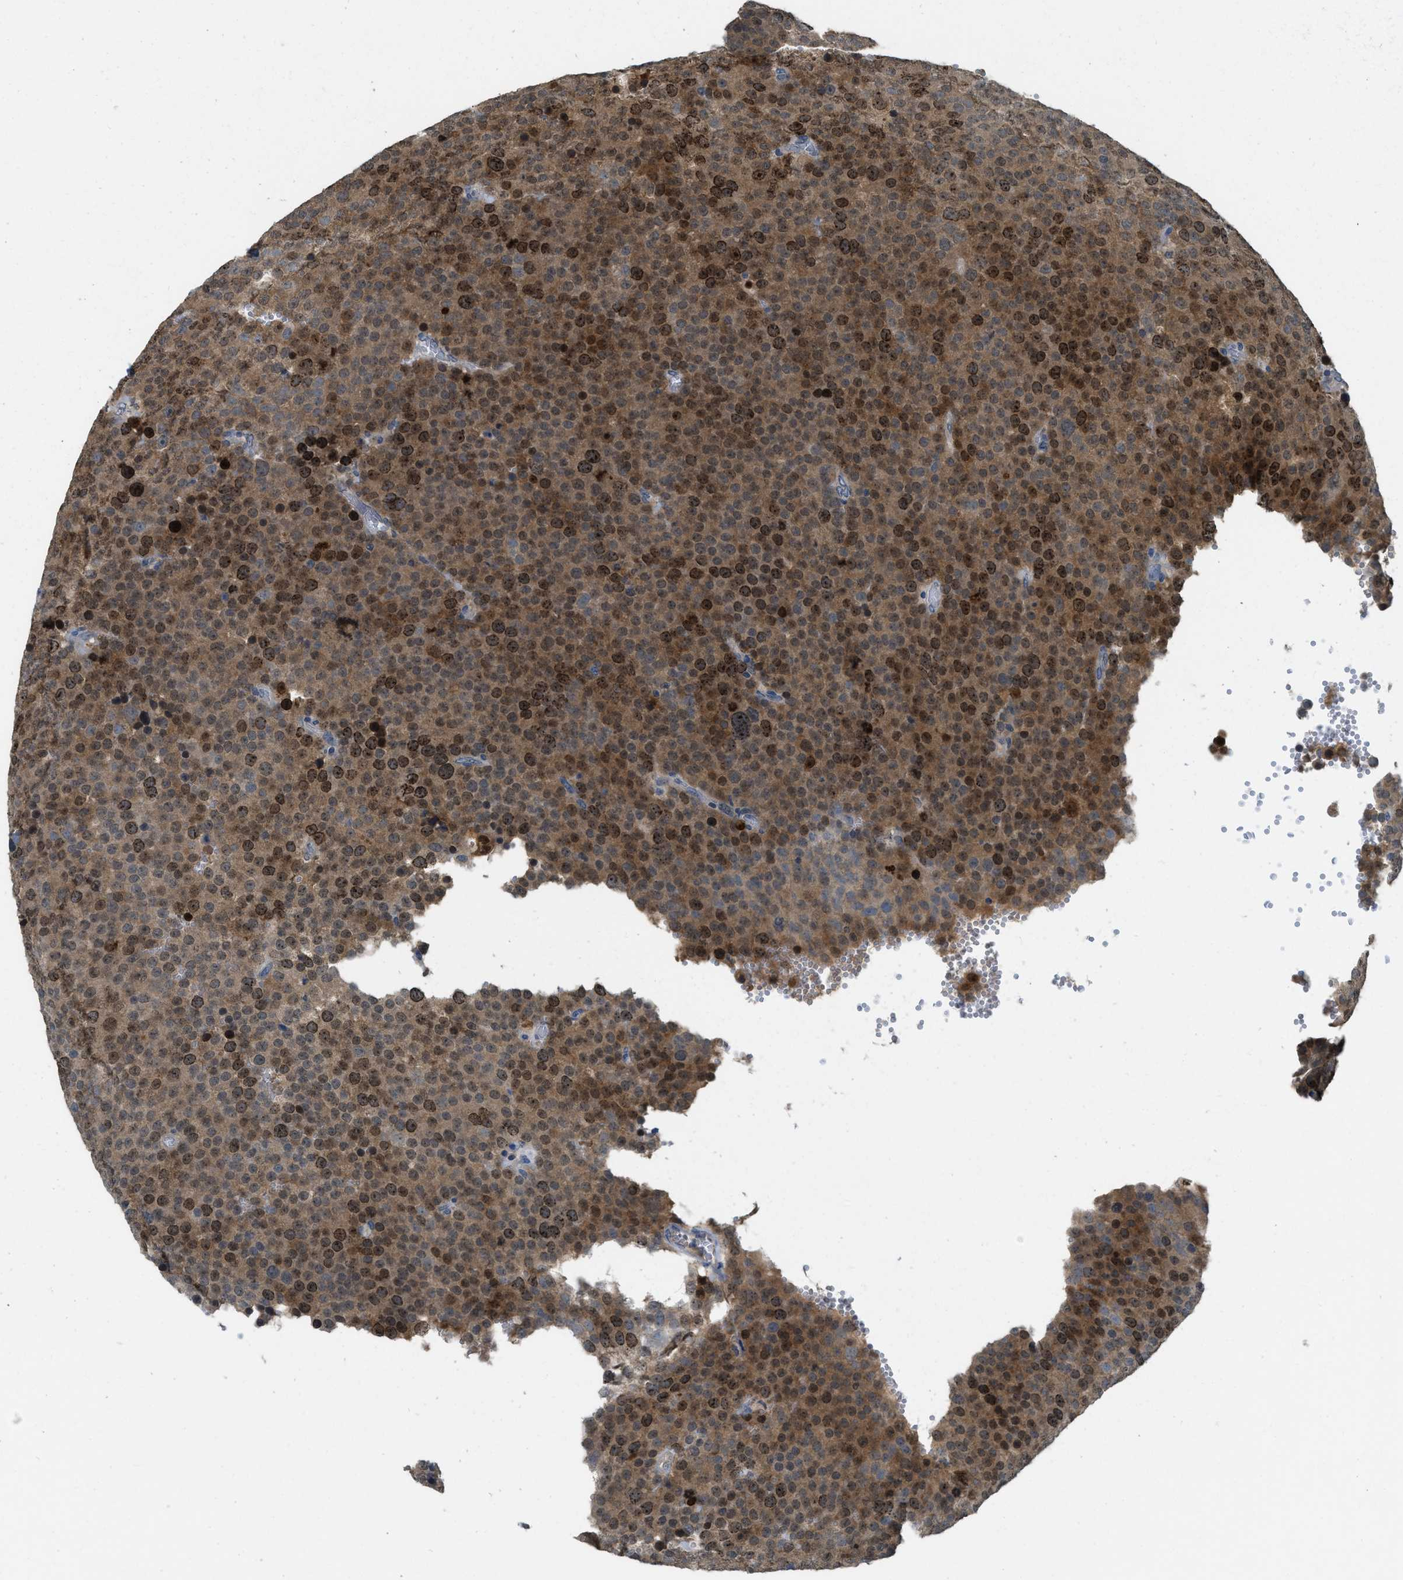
{"staining": {"intensity": "strong", "quantity": ">75%", "location": "cytoplasmic/membranous,nuclear"}, "tissue": "testis cancer", "cell_type": "Tumor cells", "image_type": "cancer", "snomed": [{"axis": "morphology", "description": "Normal tissue, NOS"}, {"axis": "morphology", "description": "Seminoma, NOS"}, {"axis": "topography", "description": "Testis"}], "caption": "Immunohistochemistry (IHC) image of human testis seminoma stained for a protein (brown), which shows high levels of strong cytoplasmic/membranous and nuclear staining in approximately >75% of tumor cells.", "gene": "MIS18A", "patient": {"sex": "male", "age": 71}}